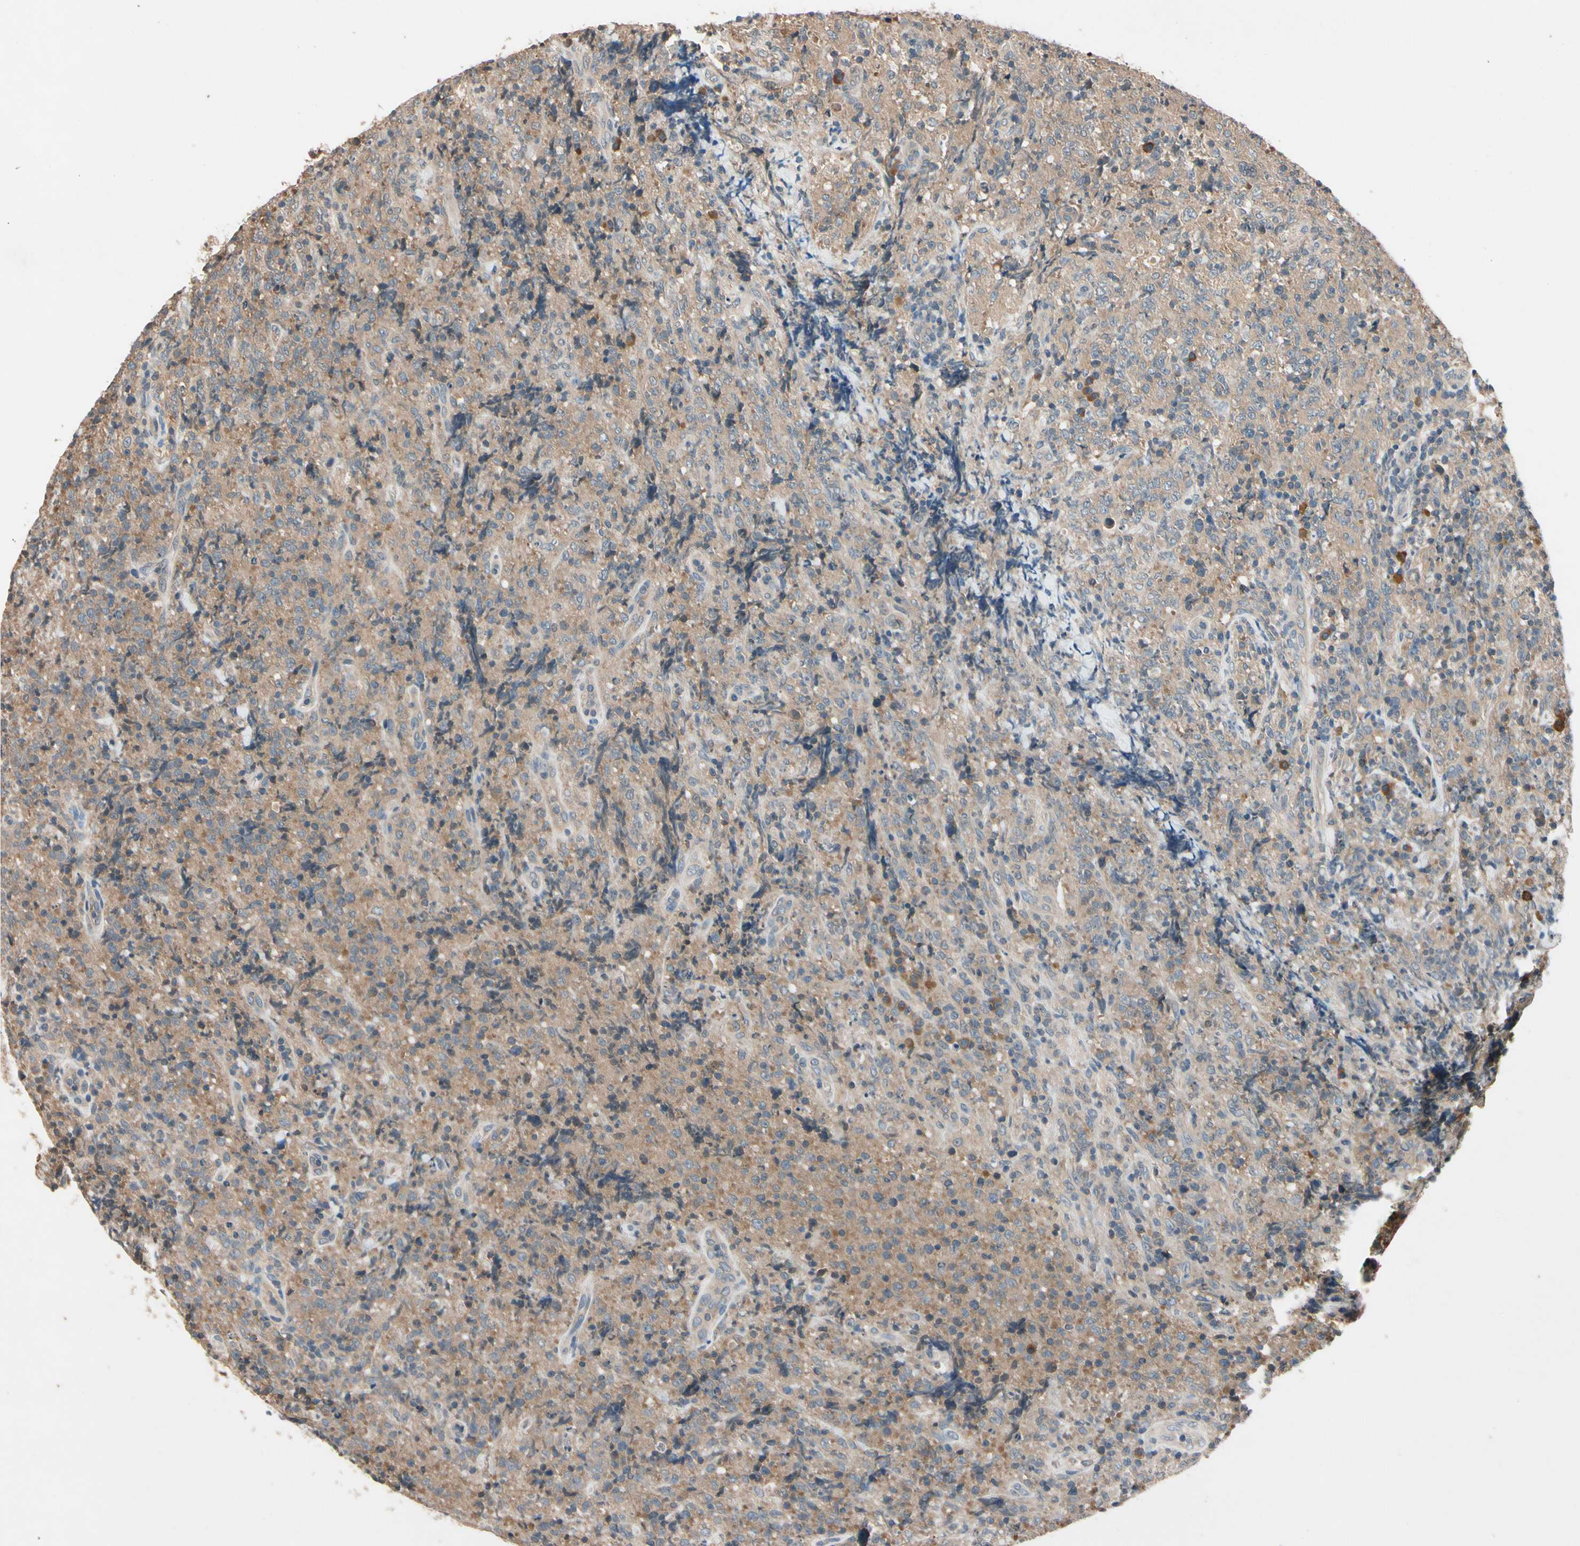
{"staining": {"intensity": "weak", "quantity": ">75%", "location": "cytoplasmic/membranous"}, "tissue": "lymphoma", "cell_type": "Tumor cells", "image_type": "cancer", "snomed": [{"axis": "morphology", "description": "Malignant lymphoma, non-Hodgkin's type, High grade"}, {"axis": "topography", "description": "Tonsil"}], "caption": "IHC of lymphoma demonstrates low levels of weak cytoplasmic/membranous positivity in approximately >75% of tumor cells. (DAB (3,3'-diaminobenzidine) = brown stain, brightfield microscopy at high magnification).", "gene": "IL1RL1", "patient": {"sex": "female", "age": 36}}